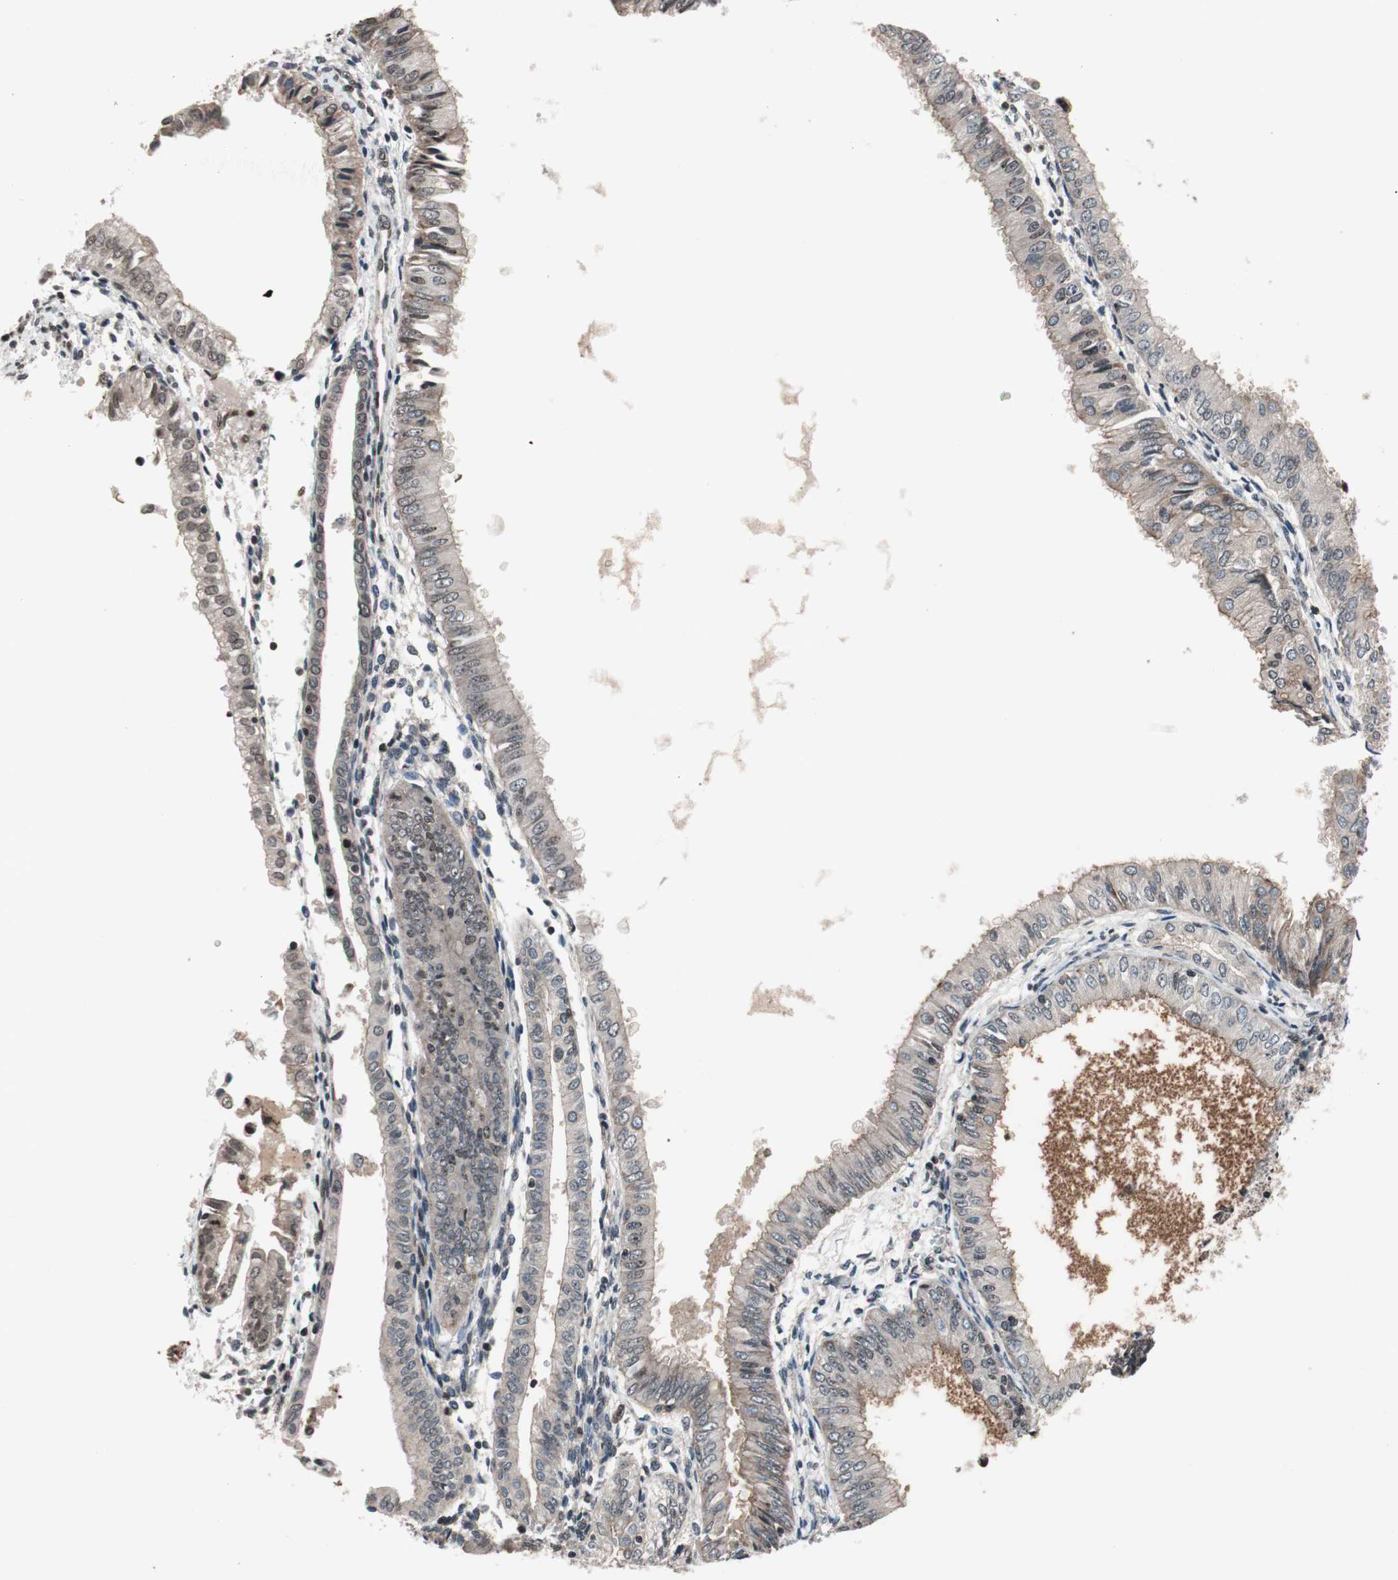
{"staining": {"intensity": "weak", "quantity": "<25%", "location": "cytoplasmic/membranous,nuclear"}, "tissue": "endometrial cancer", "cell_type": "Tumor cells", "image_type": "cancer", "snomed": [{"axis": "morphology", "description": "Adenocarcinoma, NOS"}, {"axis": "topography", "description": "Endometrium"}], "caption": "Immunohistochemistry (IHC) of human endometrial cancer demonstrates no staining in tumor cells.", "gene": "RFC1", "patient": {"sex": "female", "age": 53}}